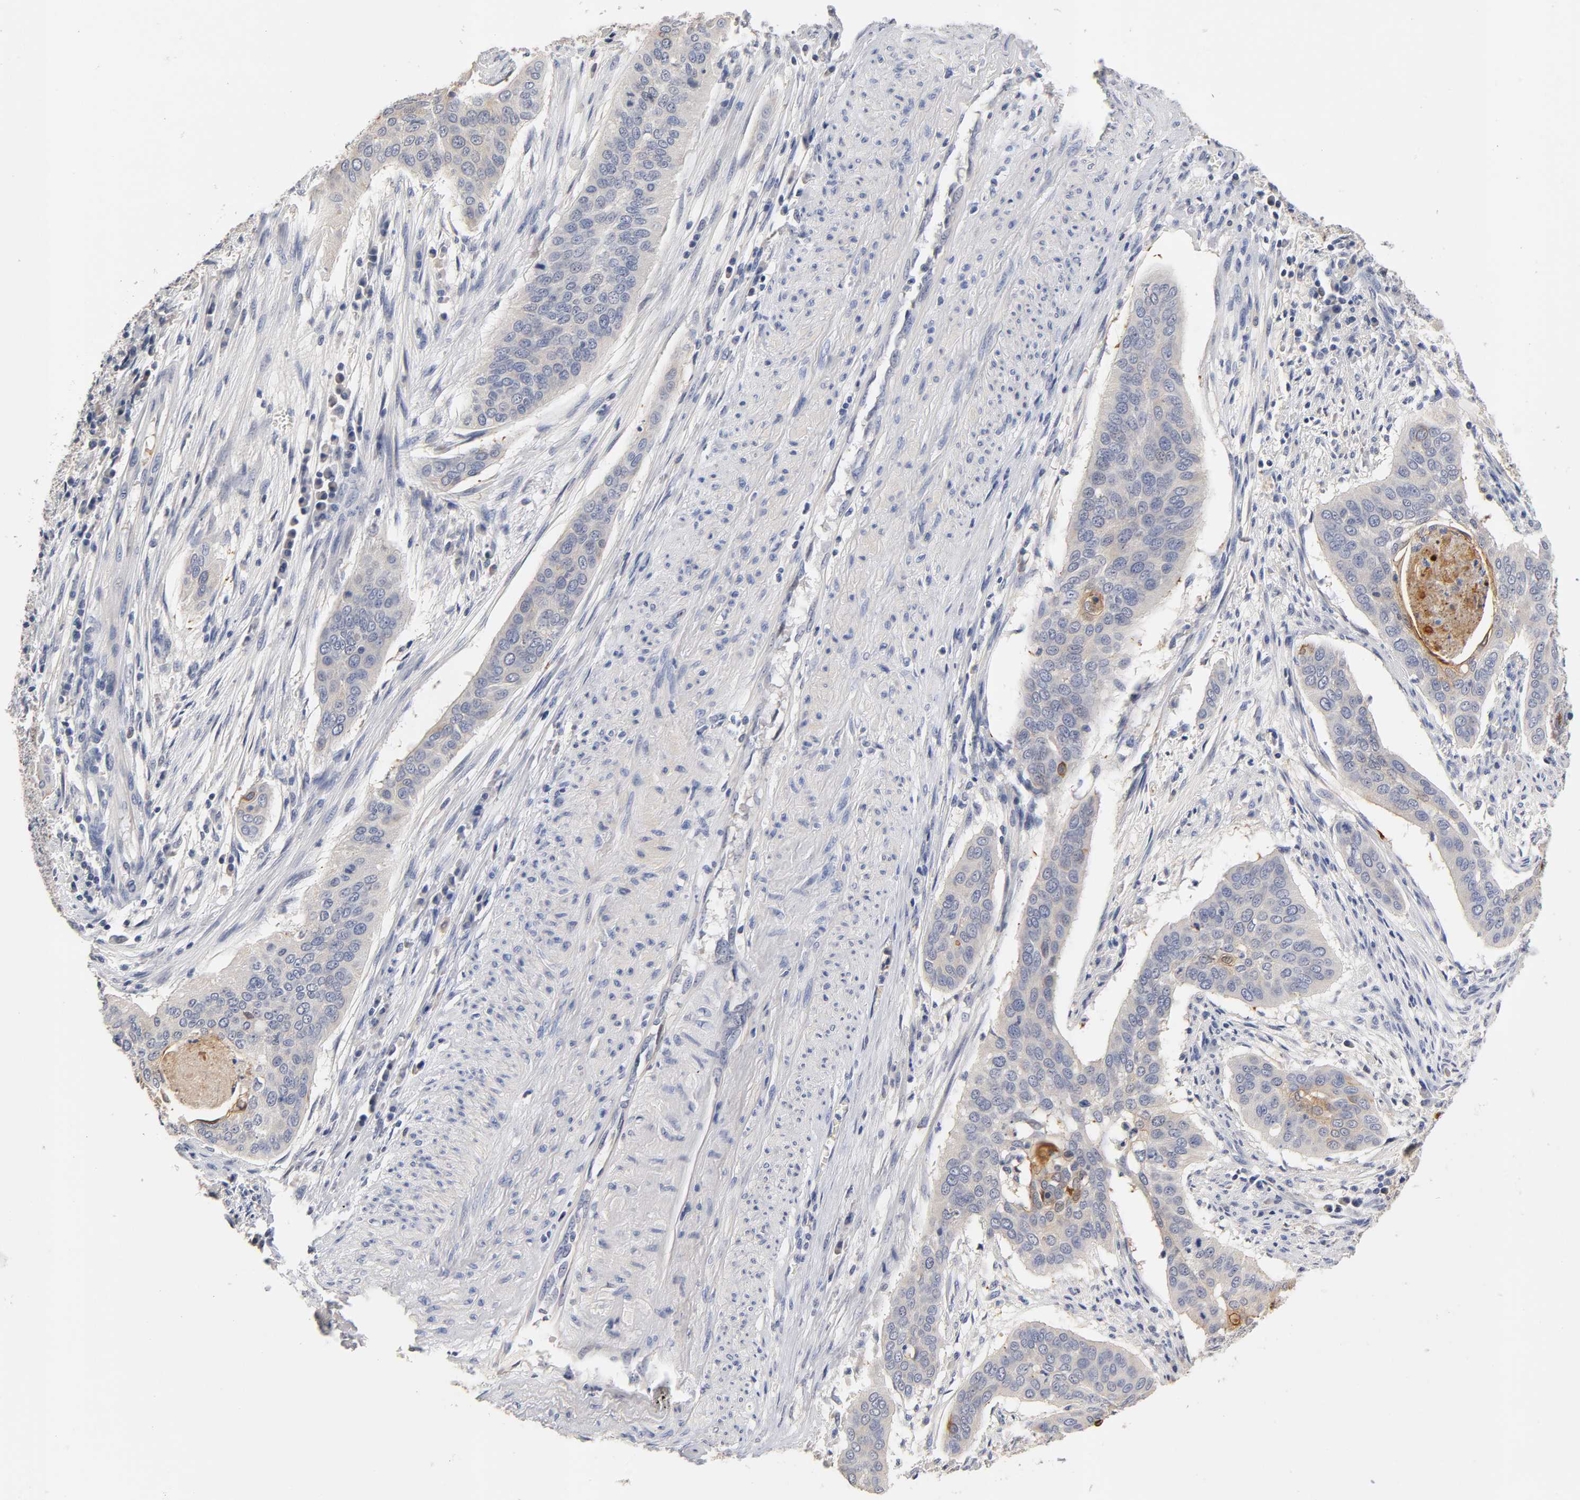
{"staining": {"intensity": "weak", "quantity": "<25%", "location": "cytoplasmic/membranous"}, "tissue": "cervical cancer", "cell_type": "Tumor cells", "image_type": "cancer", "snomed": [{"axis": "morphology", "description": "Squamous cell carcinoma, NOS"}, {"axis": "topography", "description": "Cervix"}], "caption": "Immunohistochemistry (IHC) of human cervical cancer (squamous cell carcinoma) displays no staining in tumor cells.", "gene": "OVOL1", "patient": {"sex": "female", "age": 39}}